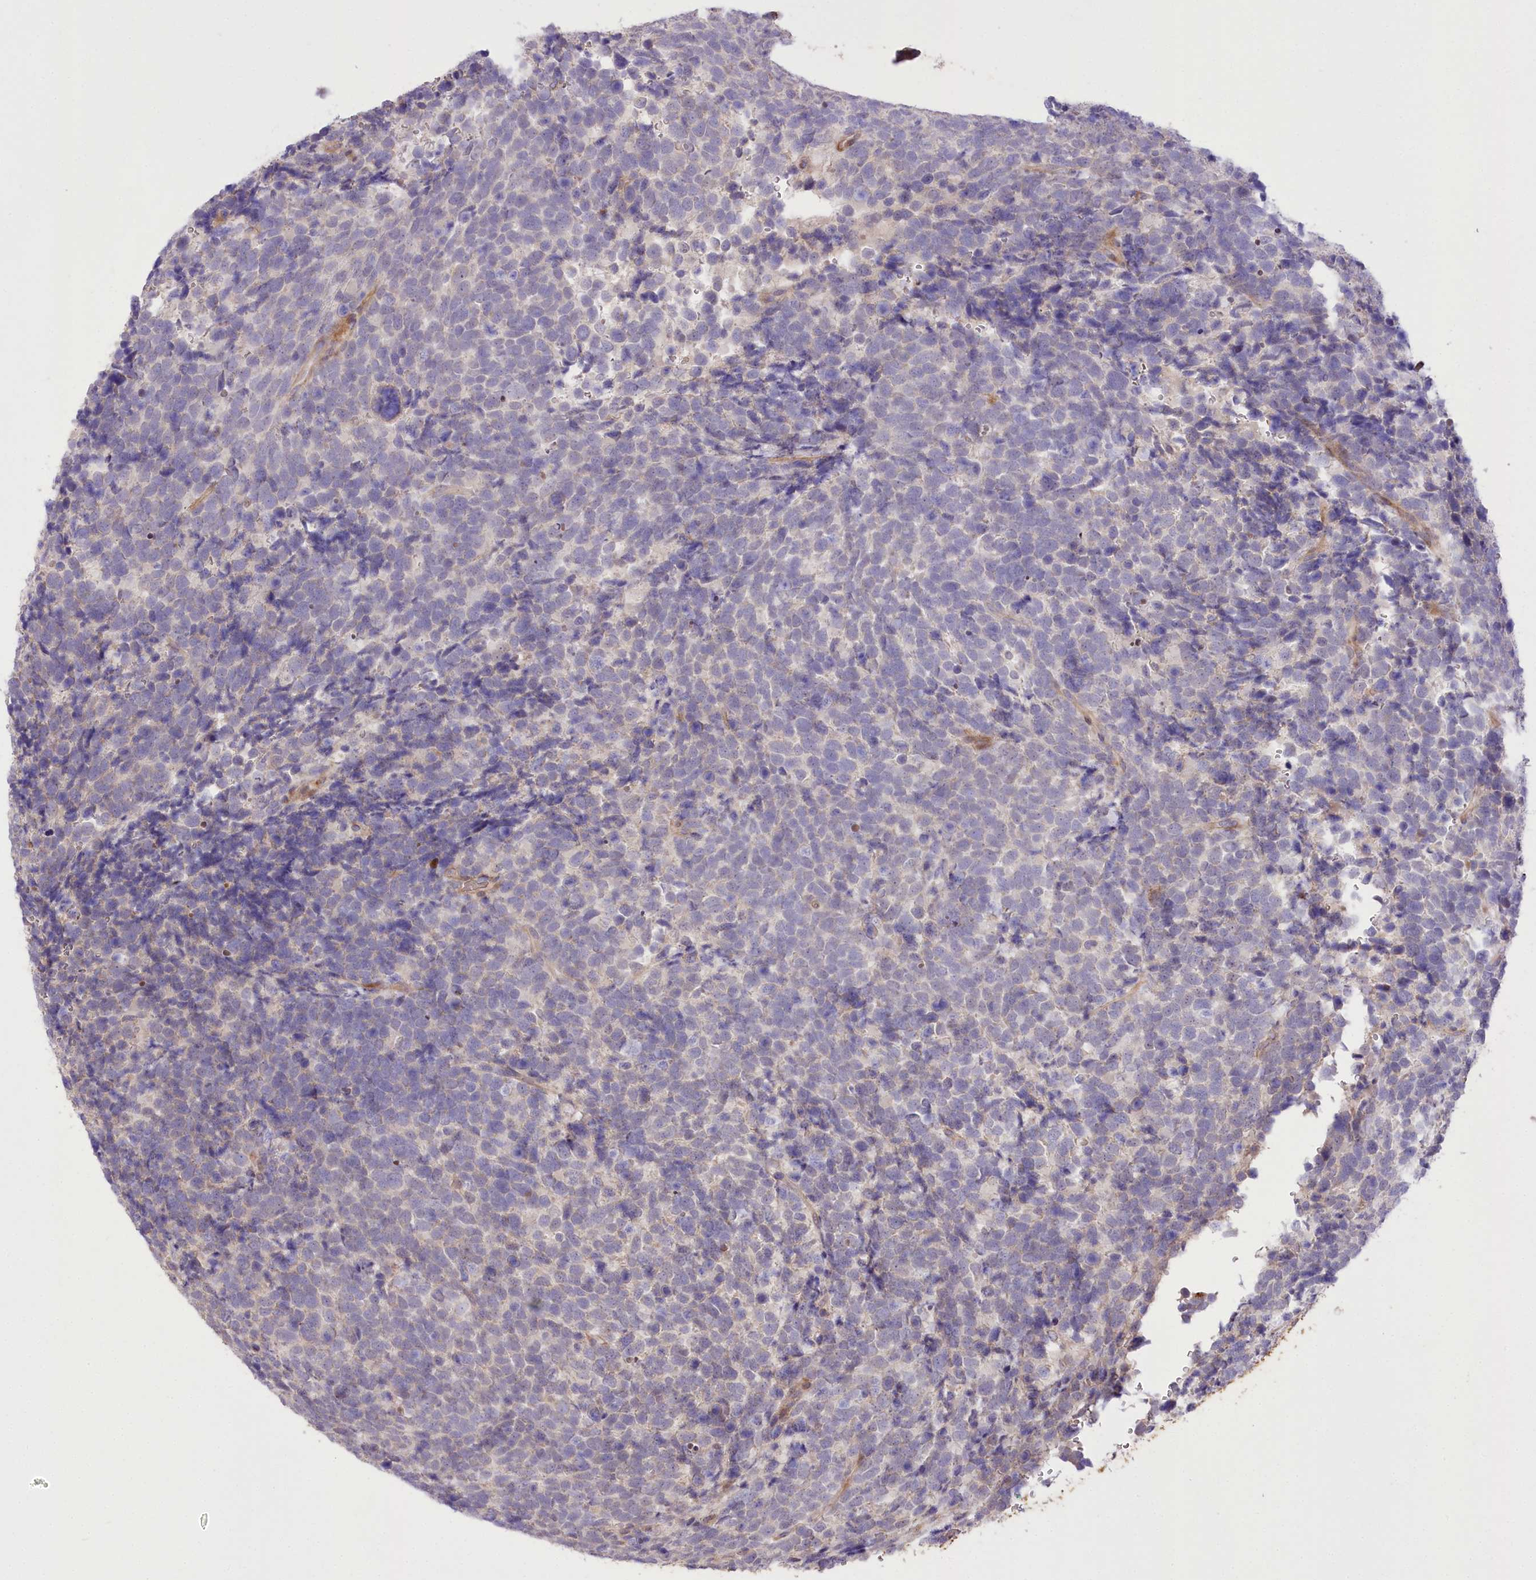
{"staining": {"intensity": "negative", "quantity": "none", "location": "none"}, "tissue": "urothelial cancer", "cell_type": "Tumor cells", "image_type": "cancer", "snomed": [{"axis": "morphology", "description": "Urothelial carcinoma, High grade"}, {"axis": "topography", "description": "Urinary bladder"}], "caption": "Protein analysis of urothelial cancer shows no significant staining in tumor cells.", "gene": "TRUB1", "patient": {"sex": "female", "age": 82}}